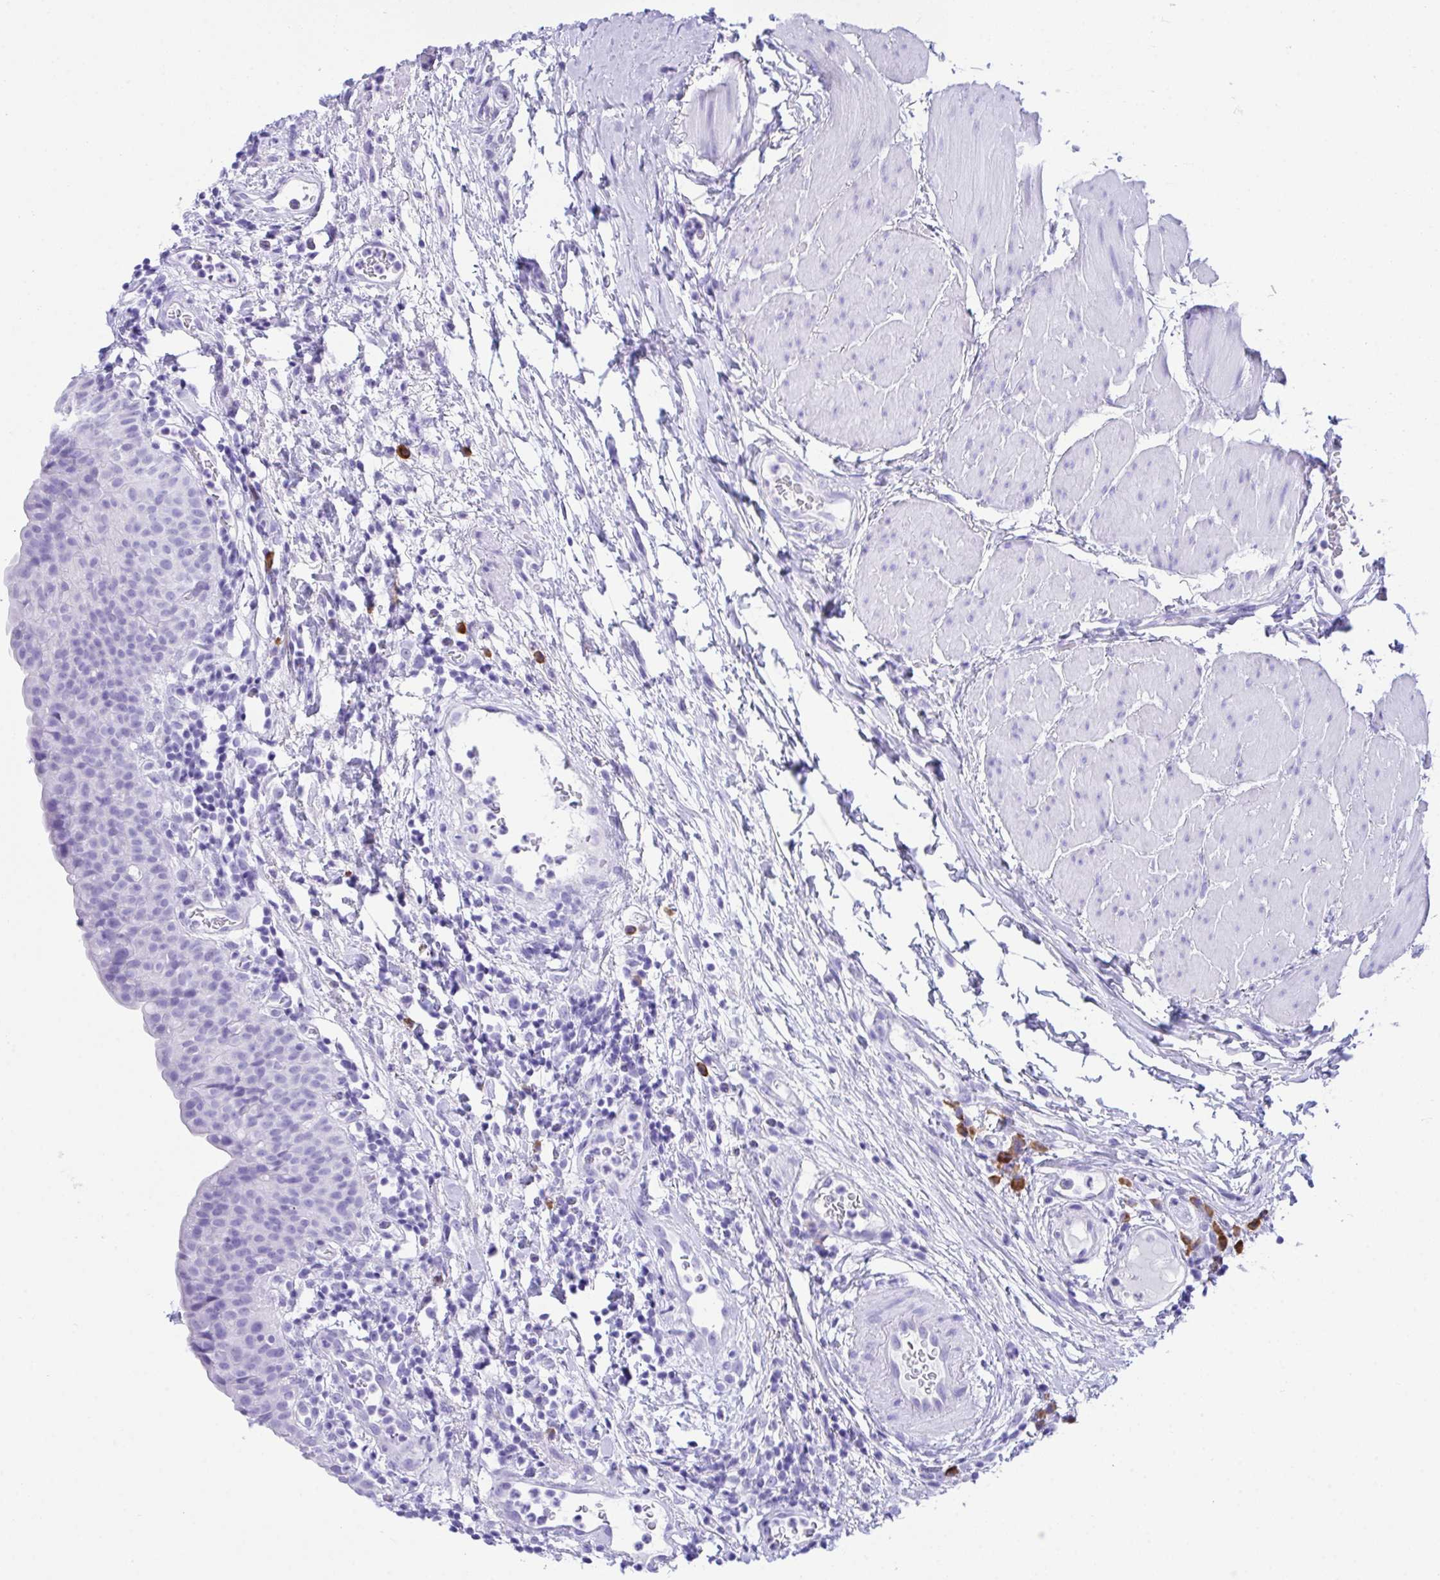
{"staining": {"intensity": "negative", "quantity": "none", "location": "none"}, "tissue": "urinary bladder", "cell_type": "Urothelial cells", "image_type": "normal", "snomed": [{"axis": "morphology", "description": "Normal tissue, NOS"}, {"axis": "morphology", "description": "Inflammation, NOS"}, {"axis": "topography", "description": "Urinary bladder"}], "caption": "High magnification brightfield microscopy of normal urinary bladder stained with DAB (brown) and counterstained with hematoxylin (blue): urothelial cells show no significant staining. Brightfield microscopy of immunohistochemistry stained with DAB (brown) and hematoxylin (blue), captured at high magnification.", "gene": "BEST4", "patient": {"sex": "male", "age": 57}}